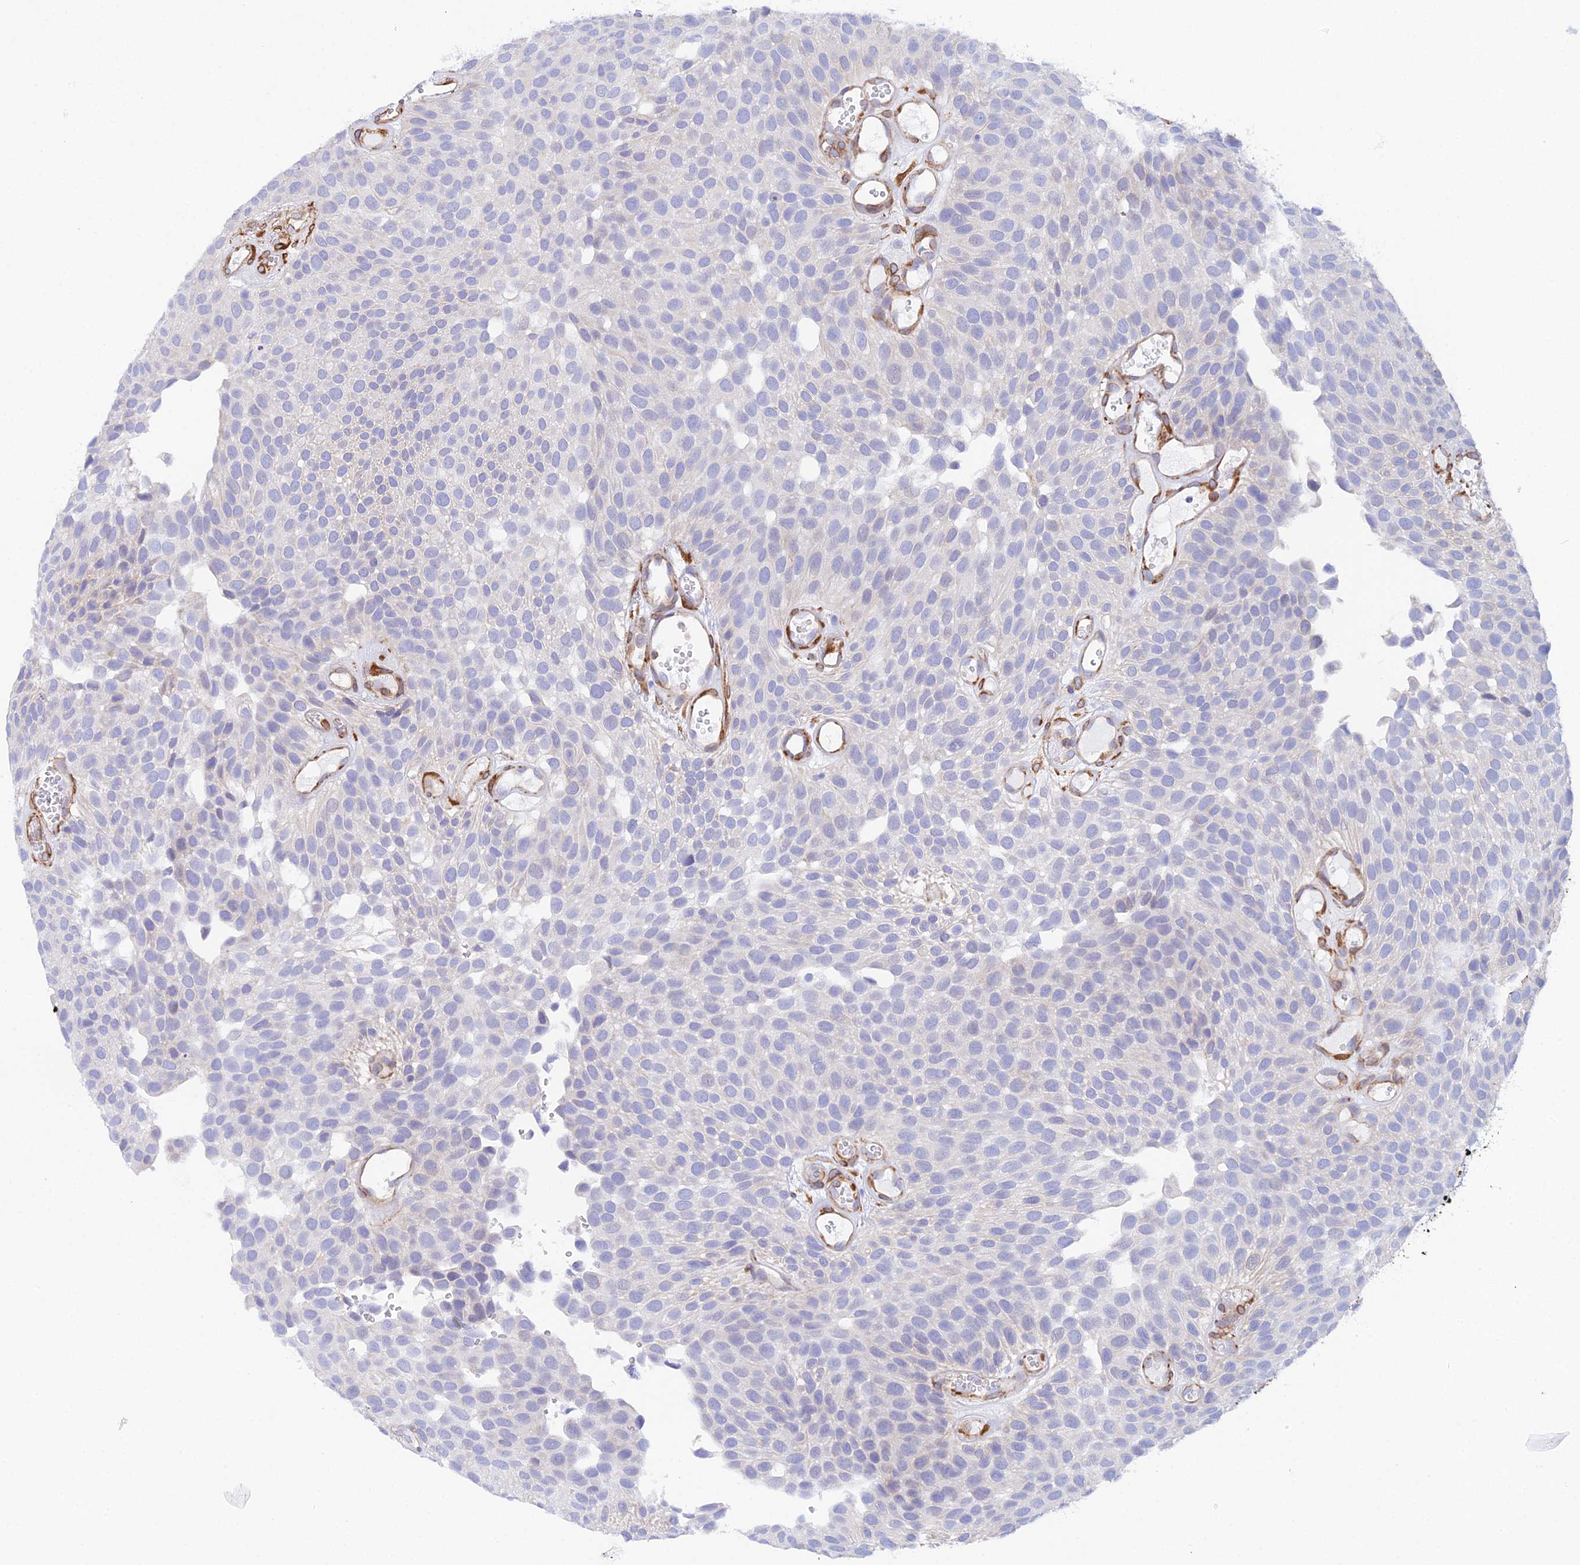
{"staining": {"intensity": "negative", "quantity": "none", "location": "none"}, "tissue": "urothelial cancer", "cell_type": "Tumor cells", "image_type": "cancer", "snomed": [{"axis": "morphology", "description": "Urothelial carcinoma, Low grade"}, {"axis": "topography", "description": "Urinary bladder"}], "caption": "Immunohistochemical staining of human urothelial carcinoma (low-grade) demonstrates no significant positivity in tumor cells.", "gene": "MXRA7", "patient": {"sex": "male", "age": 89}}